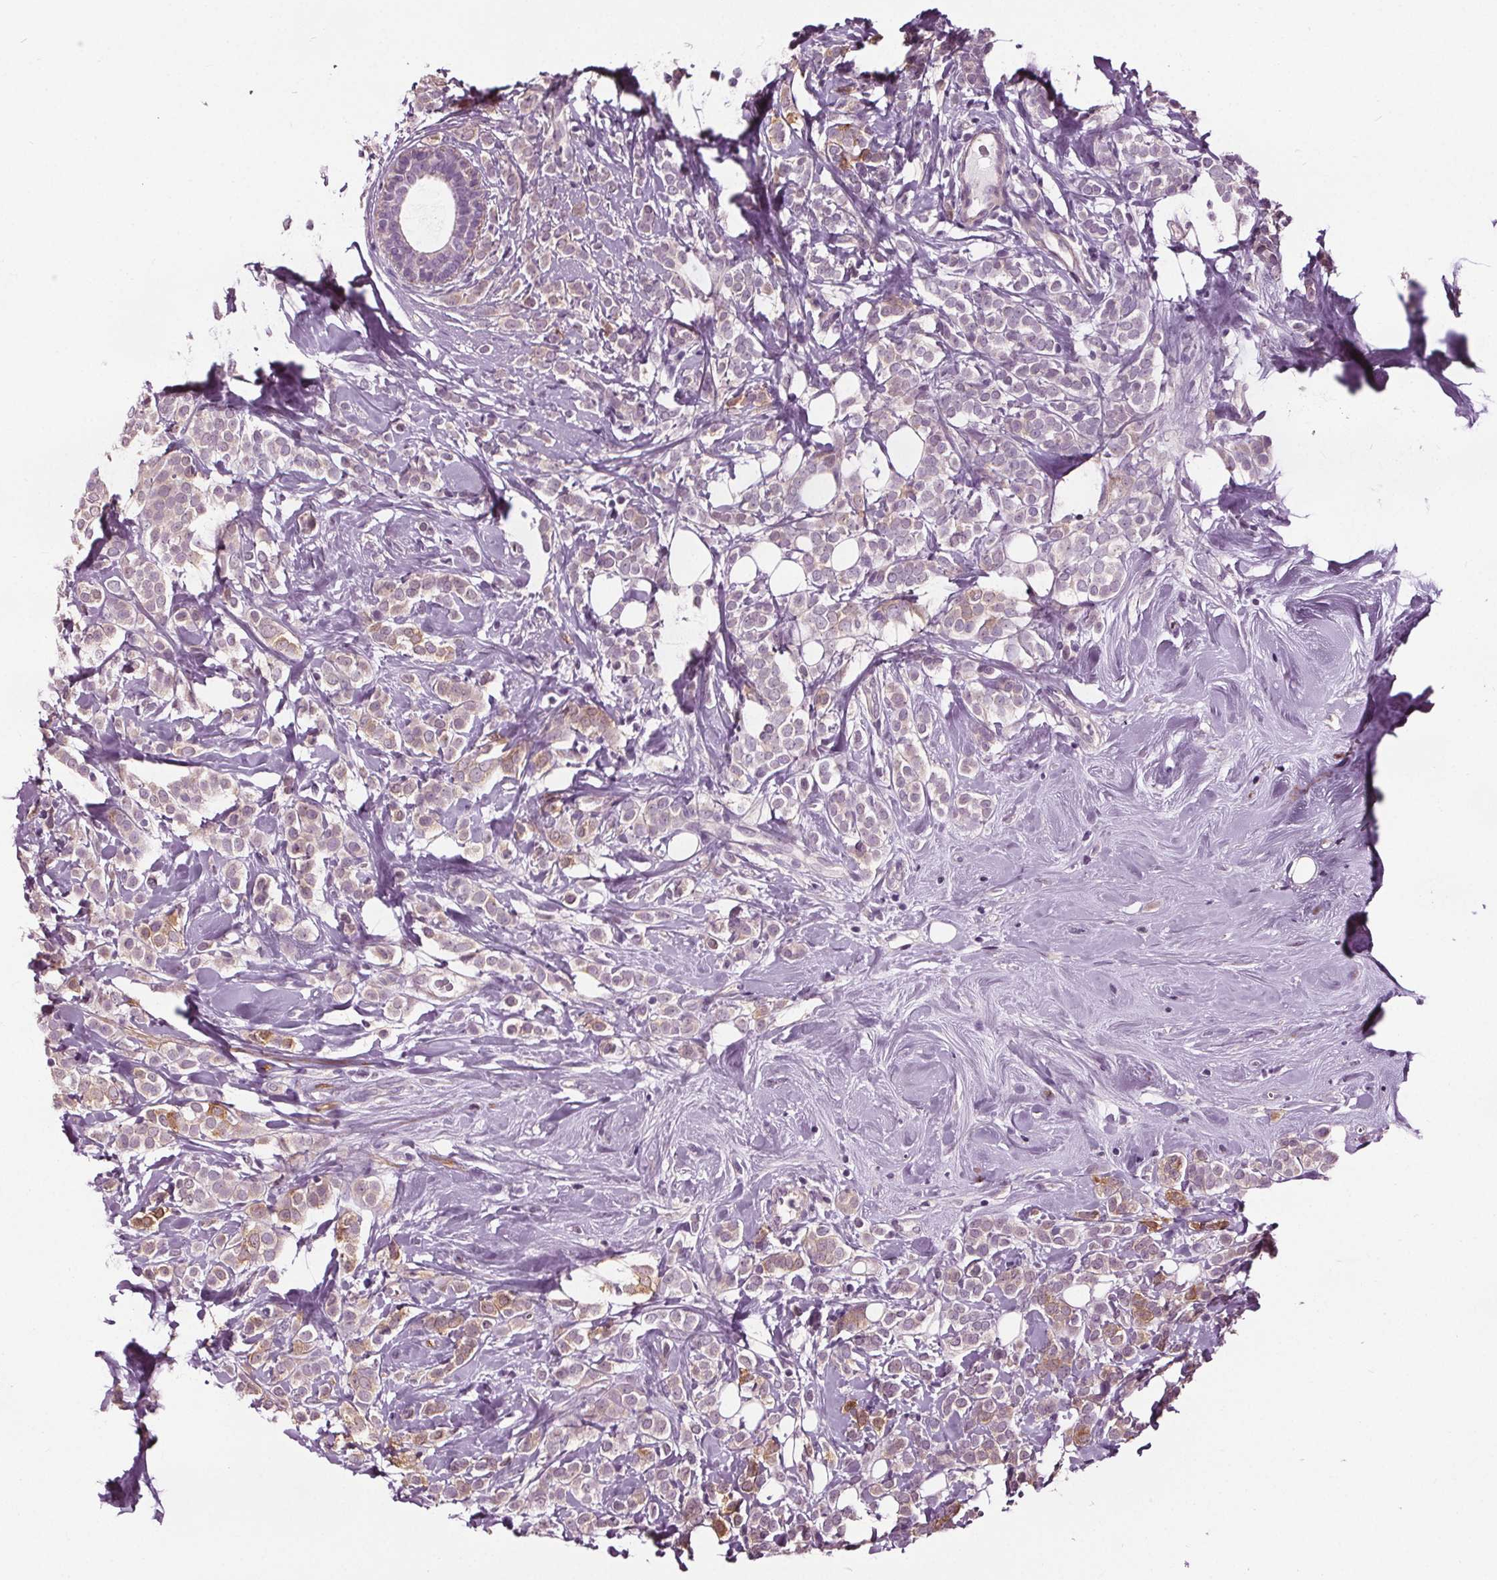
{"staining": {"intensity": "weak", "quantity": "<25%", "location": "cytoplasmic/membranous"}, "tissue": "breast cancer", "cell_type": "Tumor cells", "image_type": "cancer", "snomed": [{"axis": "morphology", "description": "Lobular carcinoma"}, {"axis": "topography", "description": "Breast"}], "caption": "A micrograph of human breast cancer (lobular carcinoma) is negative for staining in tumor cells.", "gene": "RASA1", "patient": {"sex": "female", "age": 49}}